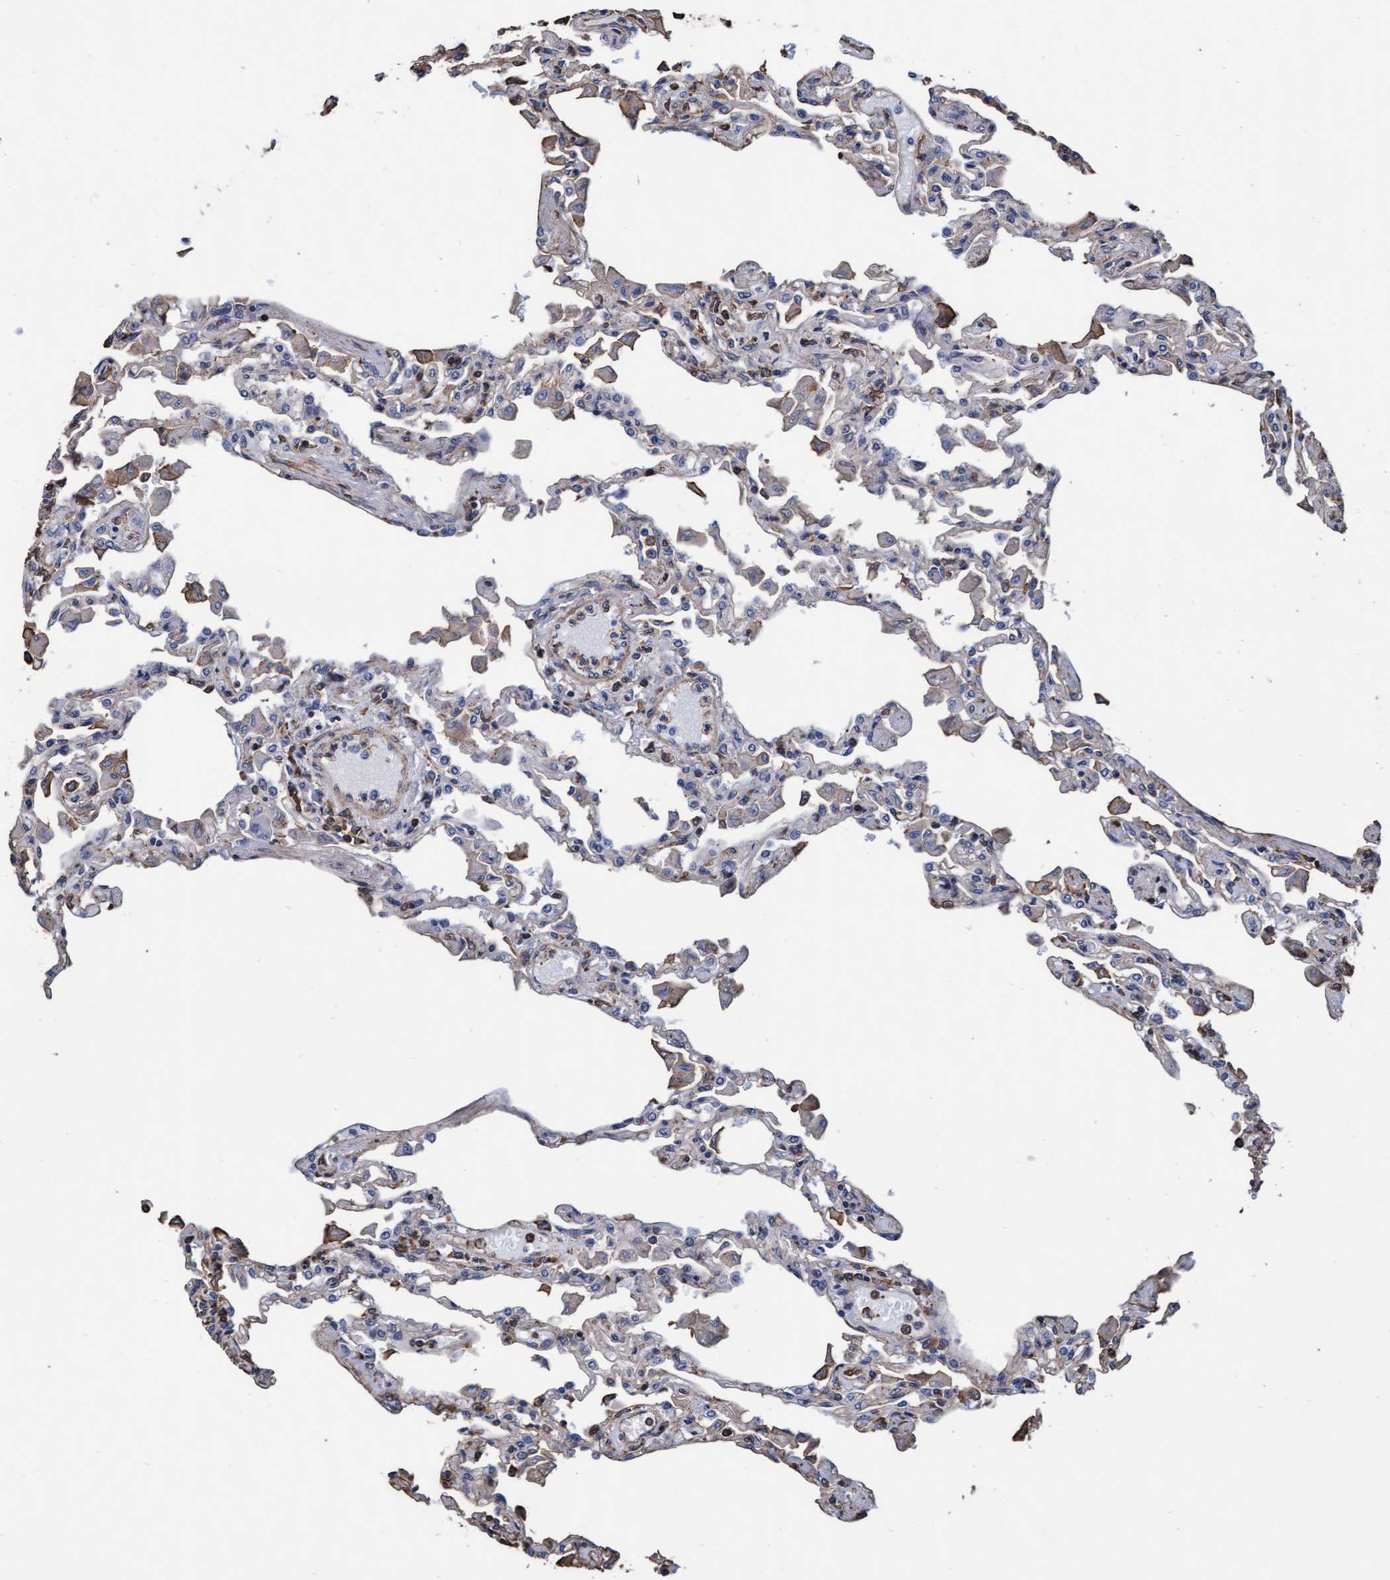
{"staining": {"intensity": "weak", "quantity": "25%-75%", "location": "cytoplasmic/membranous"}, "tissue": "lung", "cell_type": "Alveolar cells", "image_type": "normal", "snomed": [{"axis": "morphology", "description": "Normal tissue, NOS"}, {"axis": "topography", "description": "Bronchus"}, {"axis": "topography", "description": "Lung"}], "caption": "The histopathology image shows immunohistochemical staining of normal lung. There is weak cytoplasmic/membranous expression is present in about 25%-75% of alveolar cells. The protein of interest is shown in brown color, while the nuclei are stained blue.", "gene": "GRHPR", "patient": {"sex": "female", "age": 49}}